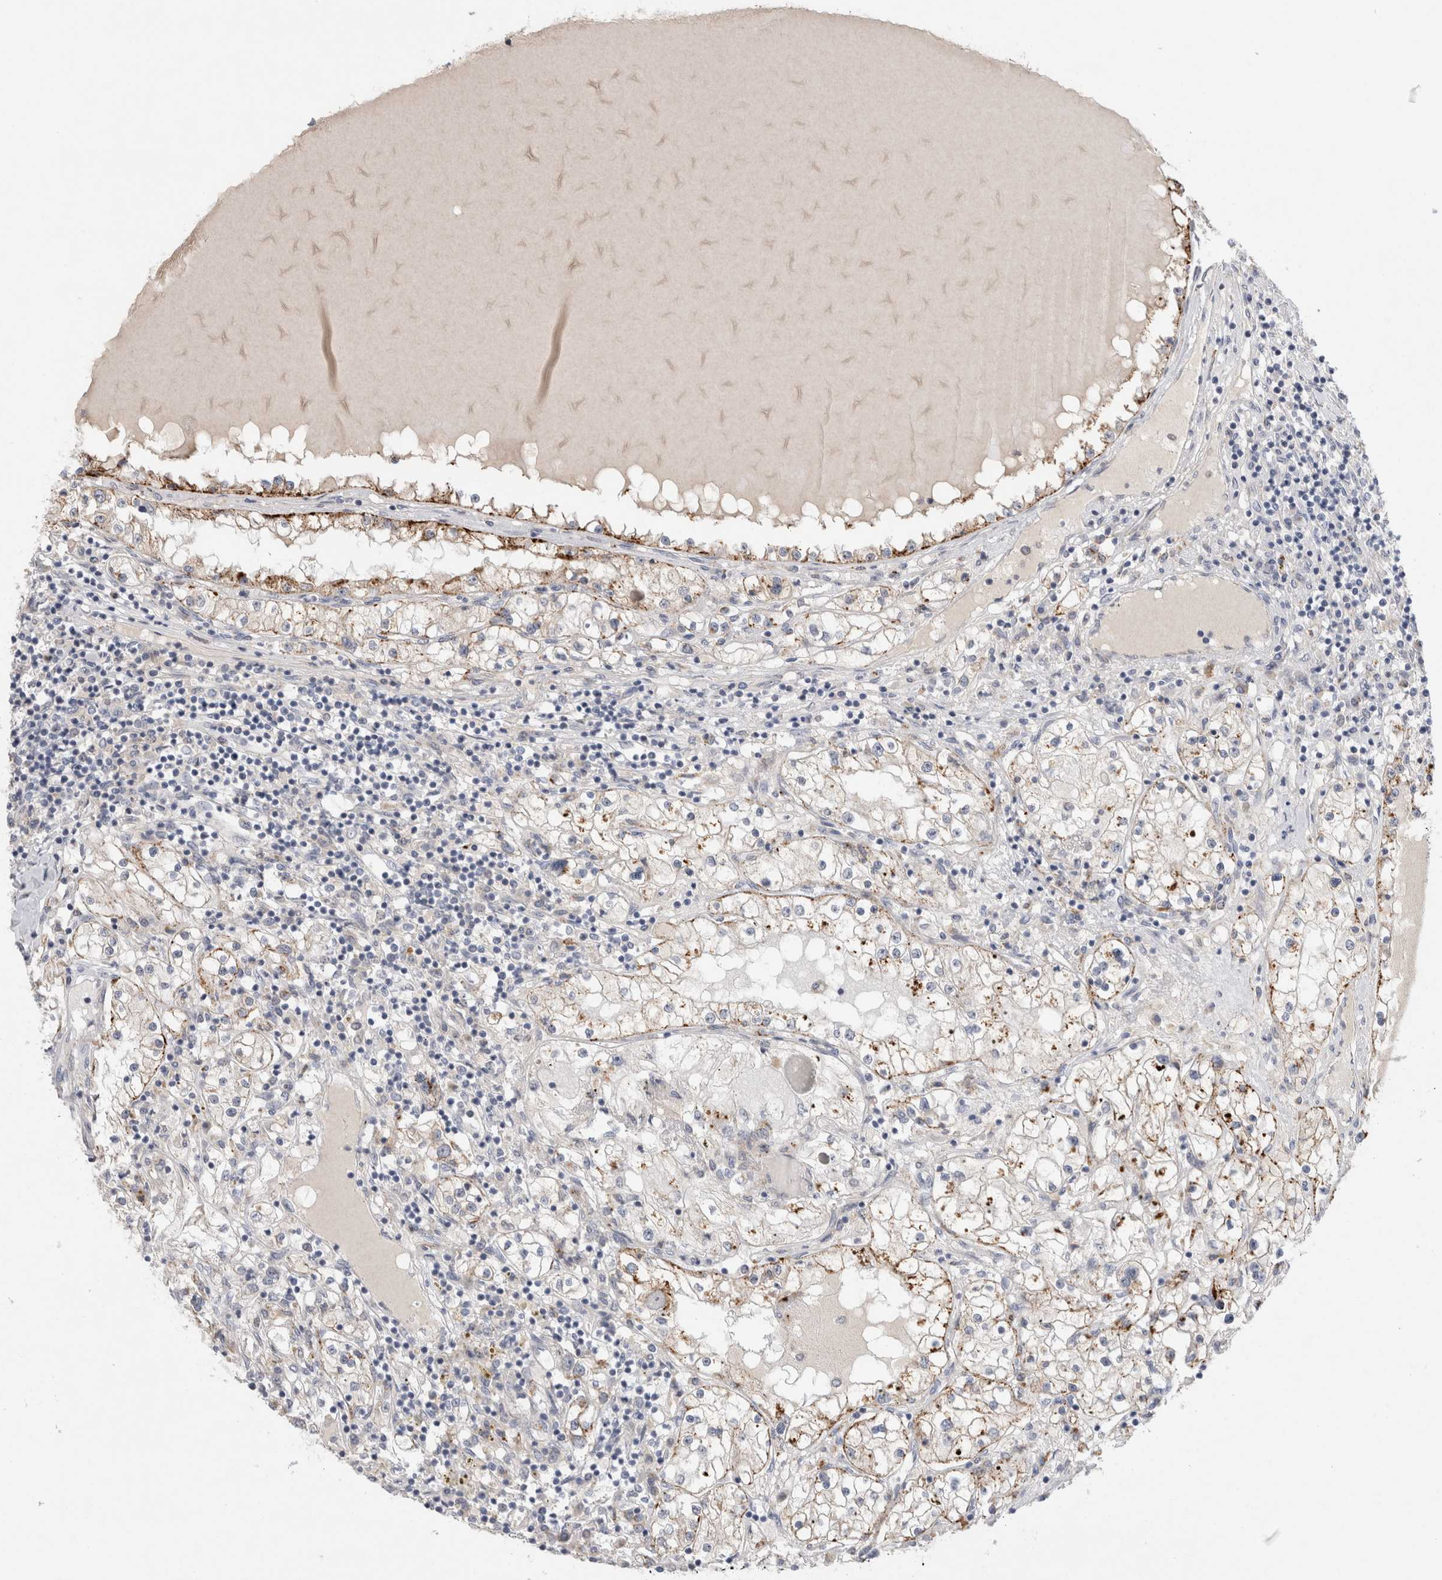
{"staining": {"intensity": "moderate", "quantity": "<25%", "location": "cytoplasmic/membranous"}, "tissue": "renal cancer", "cell_type": "Tumor cells", "image_type": "cancer", "snomed": [{"axis": "morphology", "description": "Adenocarcinoma, NOS"}, {"axis": "topography", "description": "Kidney"}], "caption": "DAB immunohistochemical staining of human renal cancer demonstrates moderate cytoplasmic/membranous protein positivity in approximately <25% of tumor cells.", "gene": "GAA", "patient": {"sex": "male", "age": 68}}